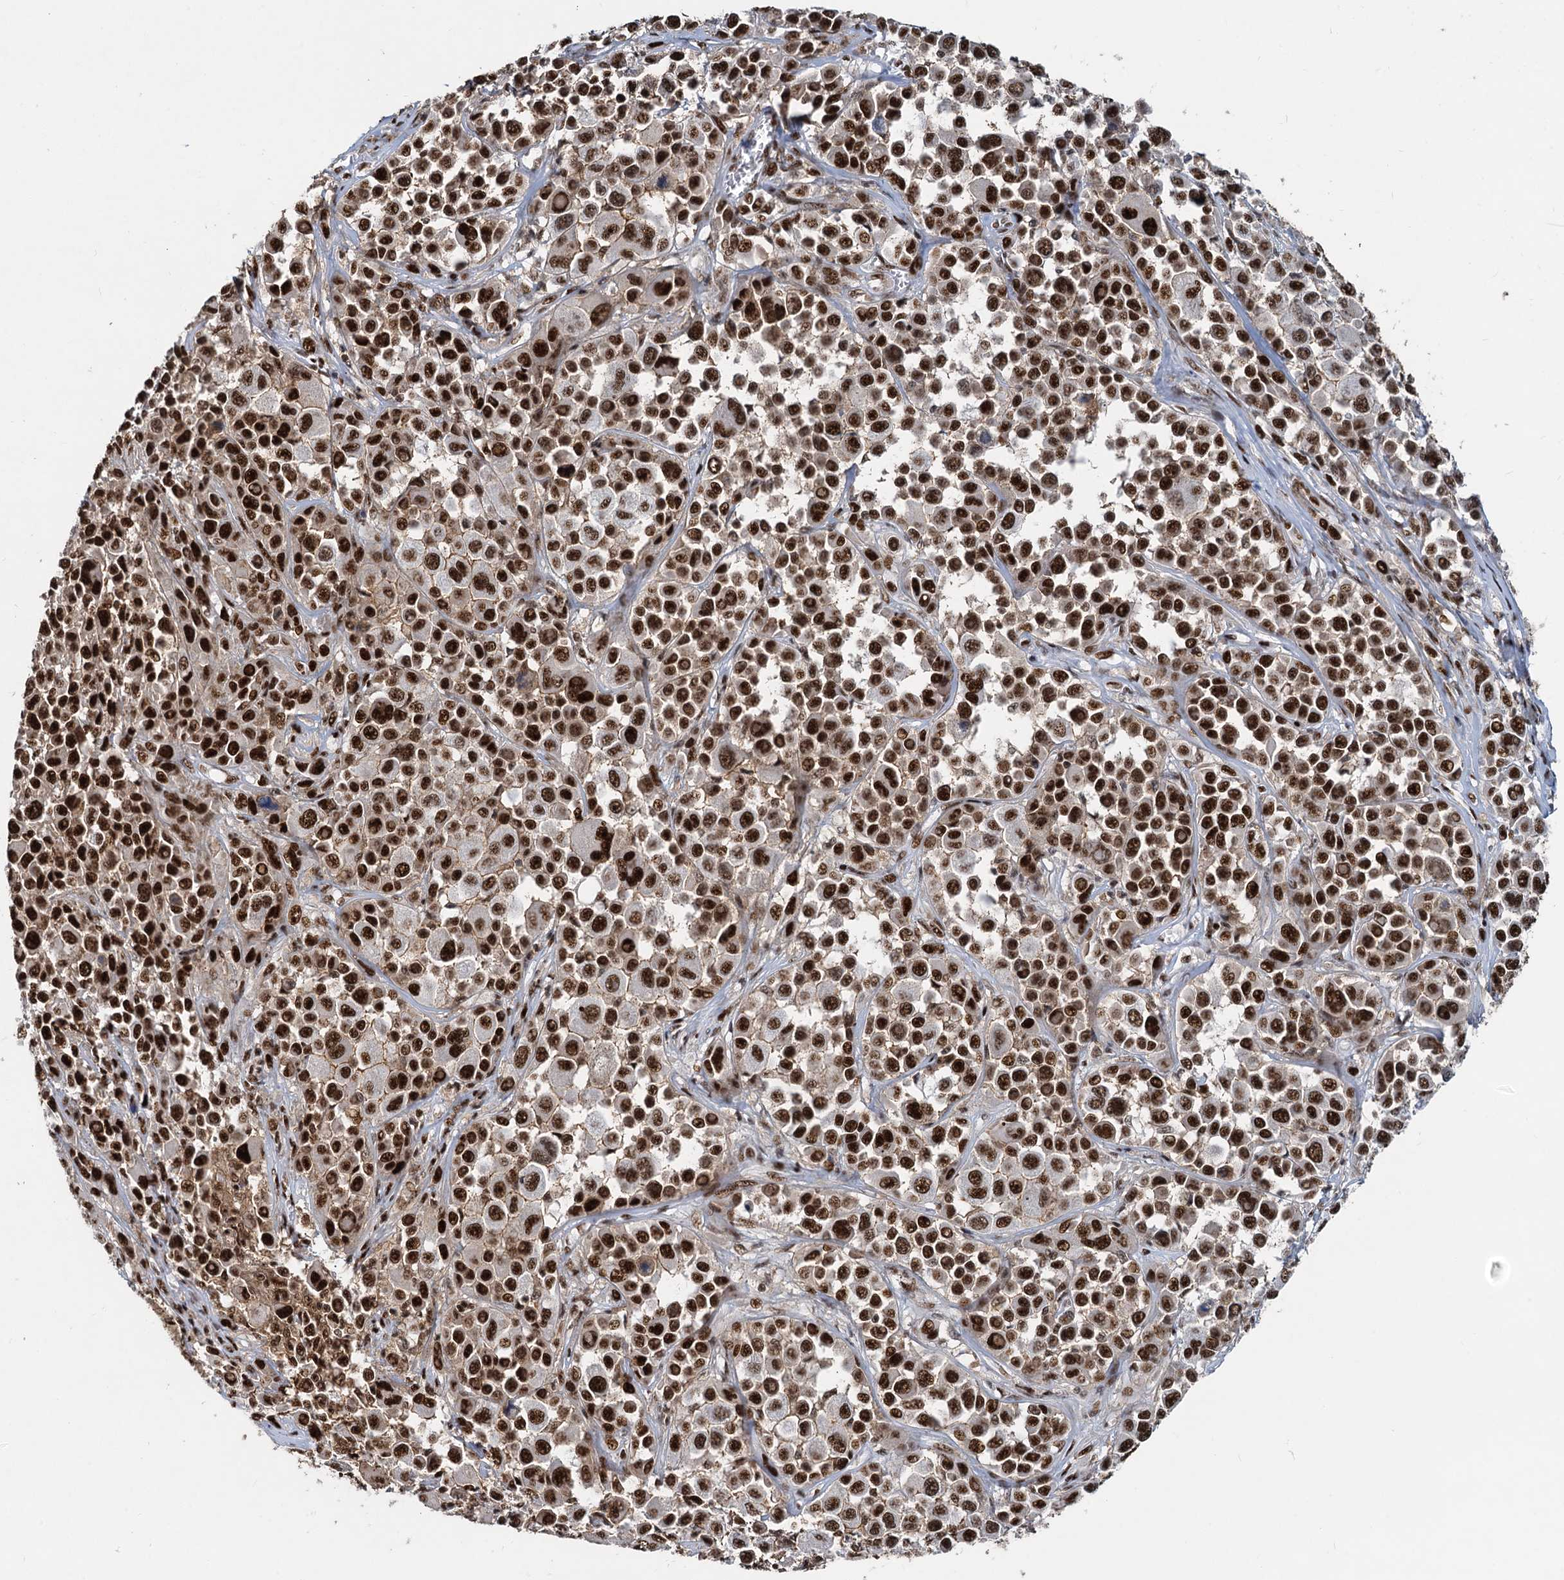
{"staining": {"intensity": "strong", "quantity": ">75%", "location": "nuclear"}, "tissue": "melanoma", "cell_type": "Tumor cells", "image_type": "cancer", "snomed": [{"axis": "morphology", "description": "Malignant melanoma, NOS"}, {"axis": "topography", "description": "Skin of trunk"}], "caption": "Melanoma stained with a protein marker displays strong staining in tumor cells.", "gene": "RBM26", "patient": {"sex": "male", "age": 71}}